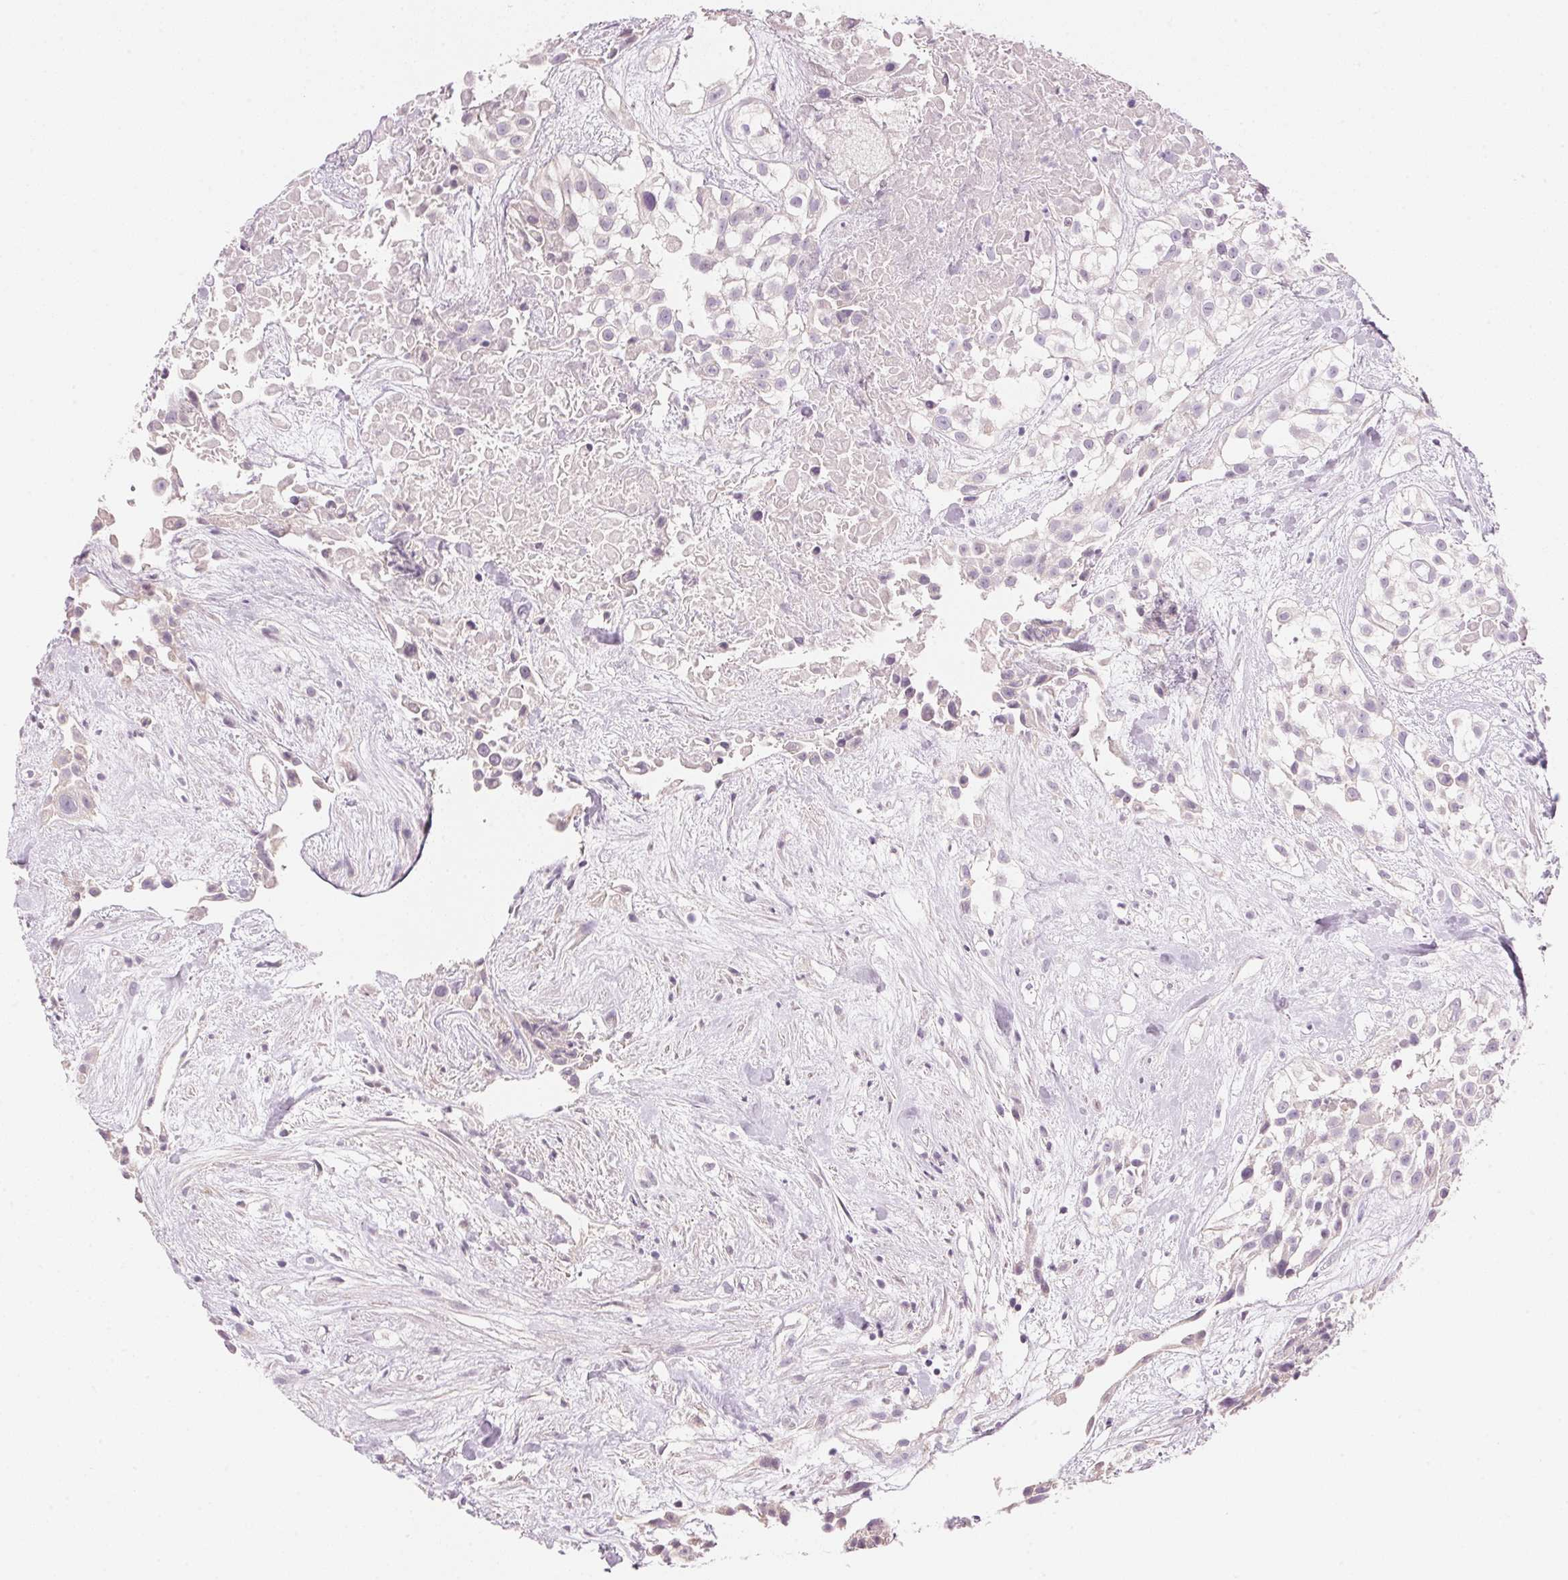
{"staining": {"intensity": "negative", "quantity": "none", "location": "none"}, "tissue": "urothelial cancer", "cell_type": "Tumor cells", "image_type": "cancer", "snomed": [{"axis": "morphology", "description": "Urothelial carcinoma, High grade"}, {"axis": "topography", "description": "Urinary bladder"}], "caption": "IHC histopathology image of urothelial cancer stained for a protein (brown), which exhibits no staining in tumor cells. (IHC, brightfield microscopy, high magnification).", "gene": "CYP11B1", "patient": {"sex": "male", "age": 56}}